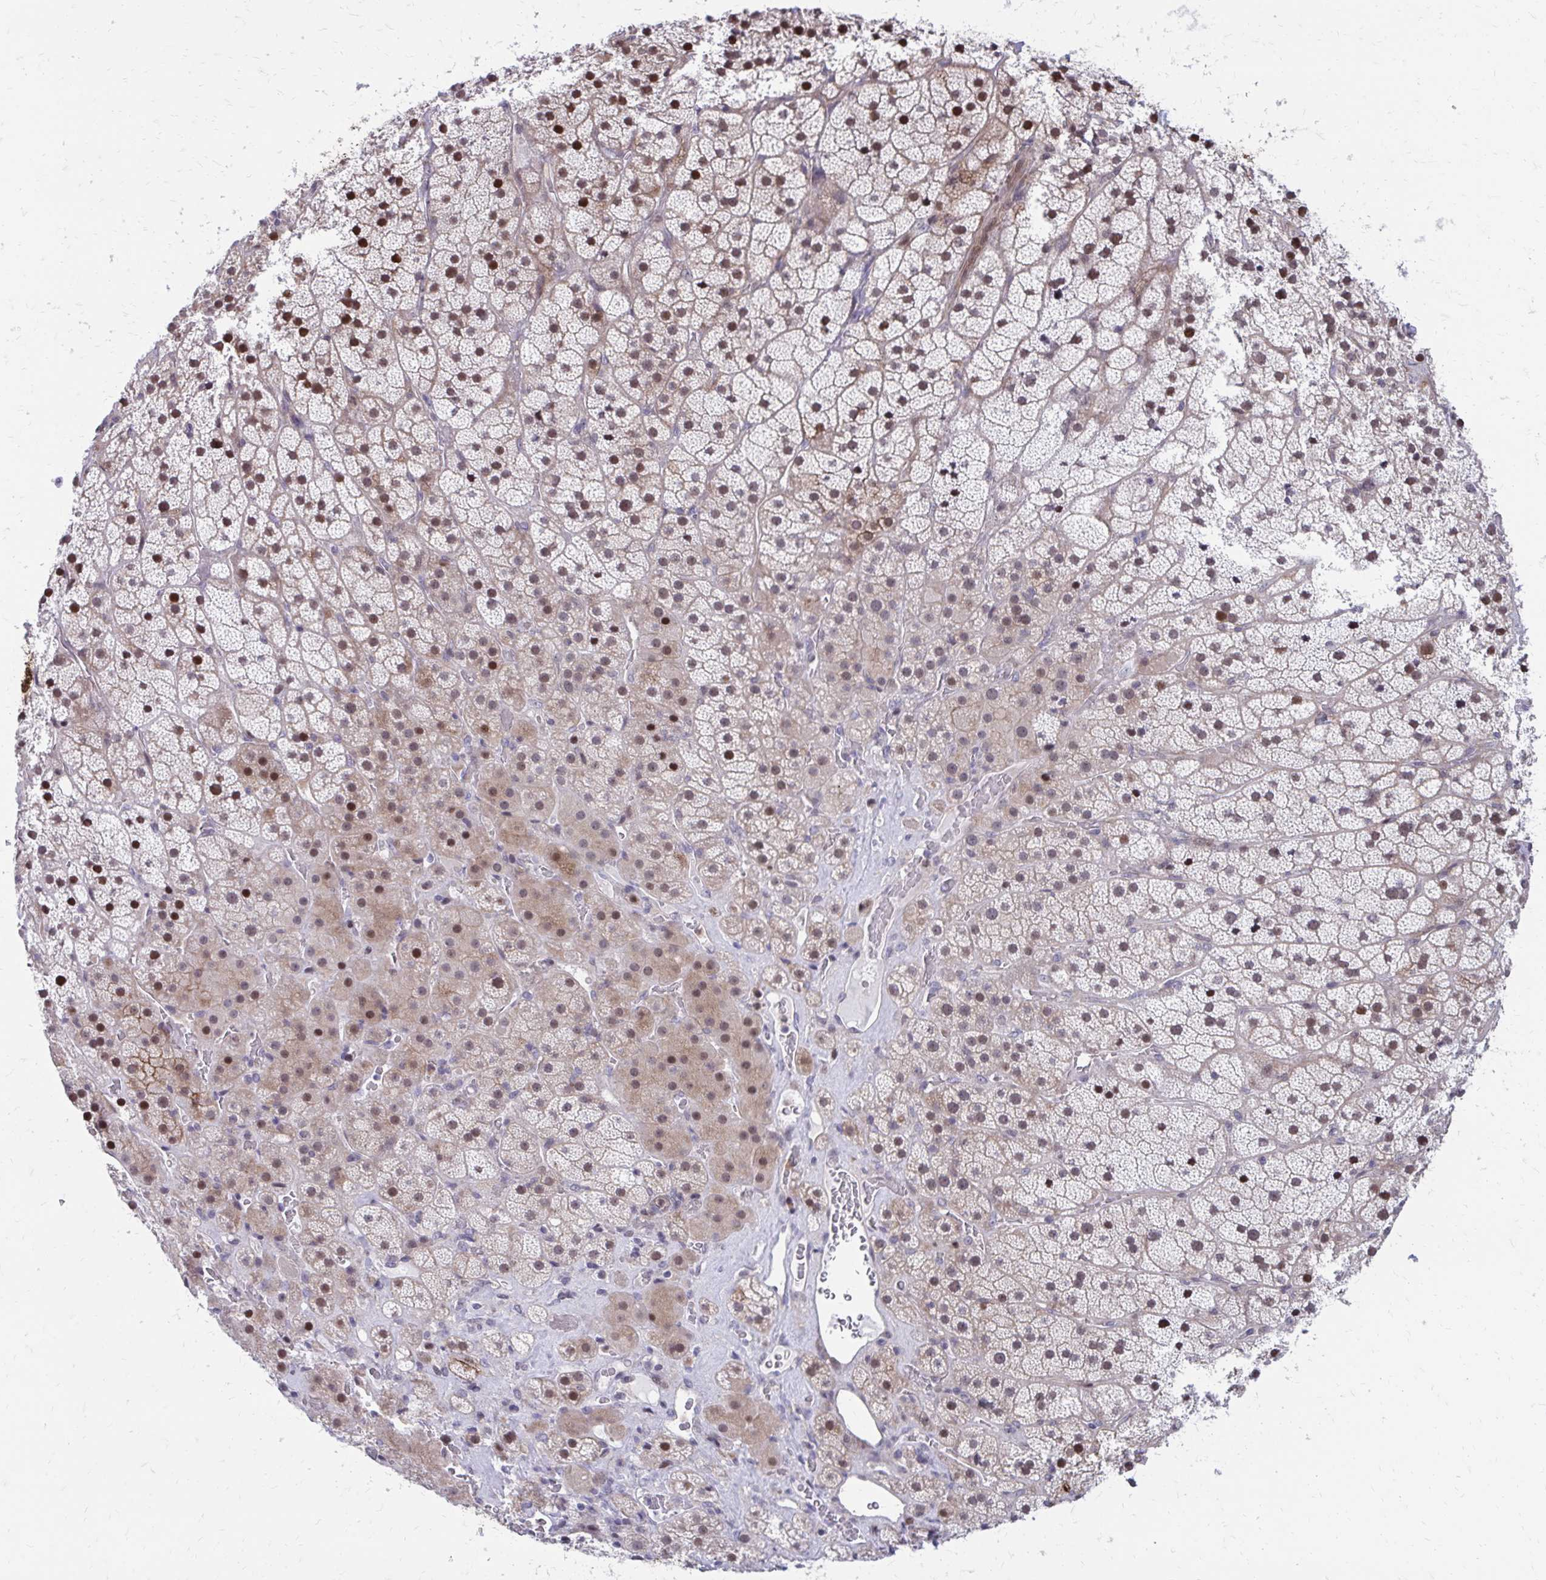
{"staining": {"intensity": "strong", "quantity": ">75%", "location": "cytoplasmic/membranous,nuclear"}, "tissue": "adrenal gland", "cell_type": "Glandular cells", "image_type": "normal", "snomed": [{"axis": "morphology", "description": "Normal tissue, NOS"}, {"axis": "topography", "description": "Adrenal gland"}], "caption": "High-power microscopy captured an IHC histopathology image of benign adrenal gland, revealing strong cytoplasmic/membranous,nuclear staining in approximately >75% of glandular cells.", "gene": "ANKRD30B", "patient": {"sex": "male", "age": 57}}